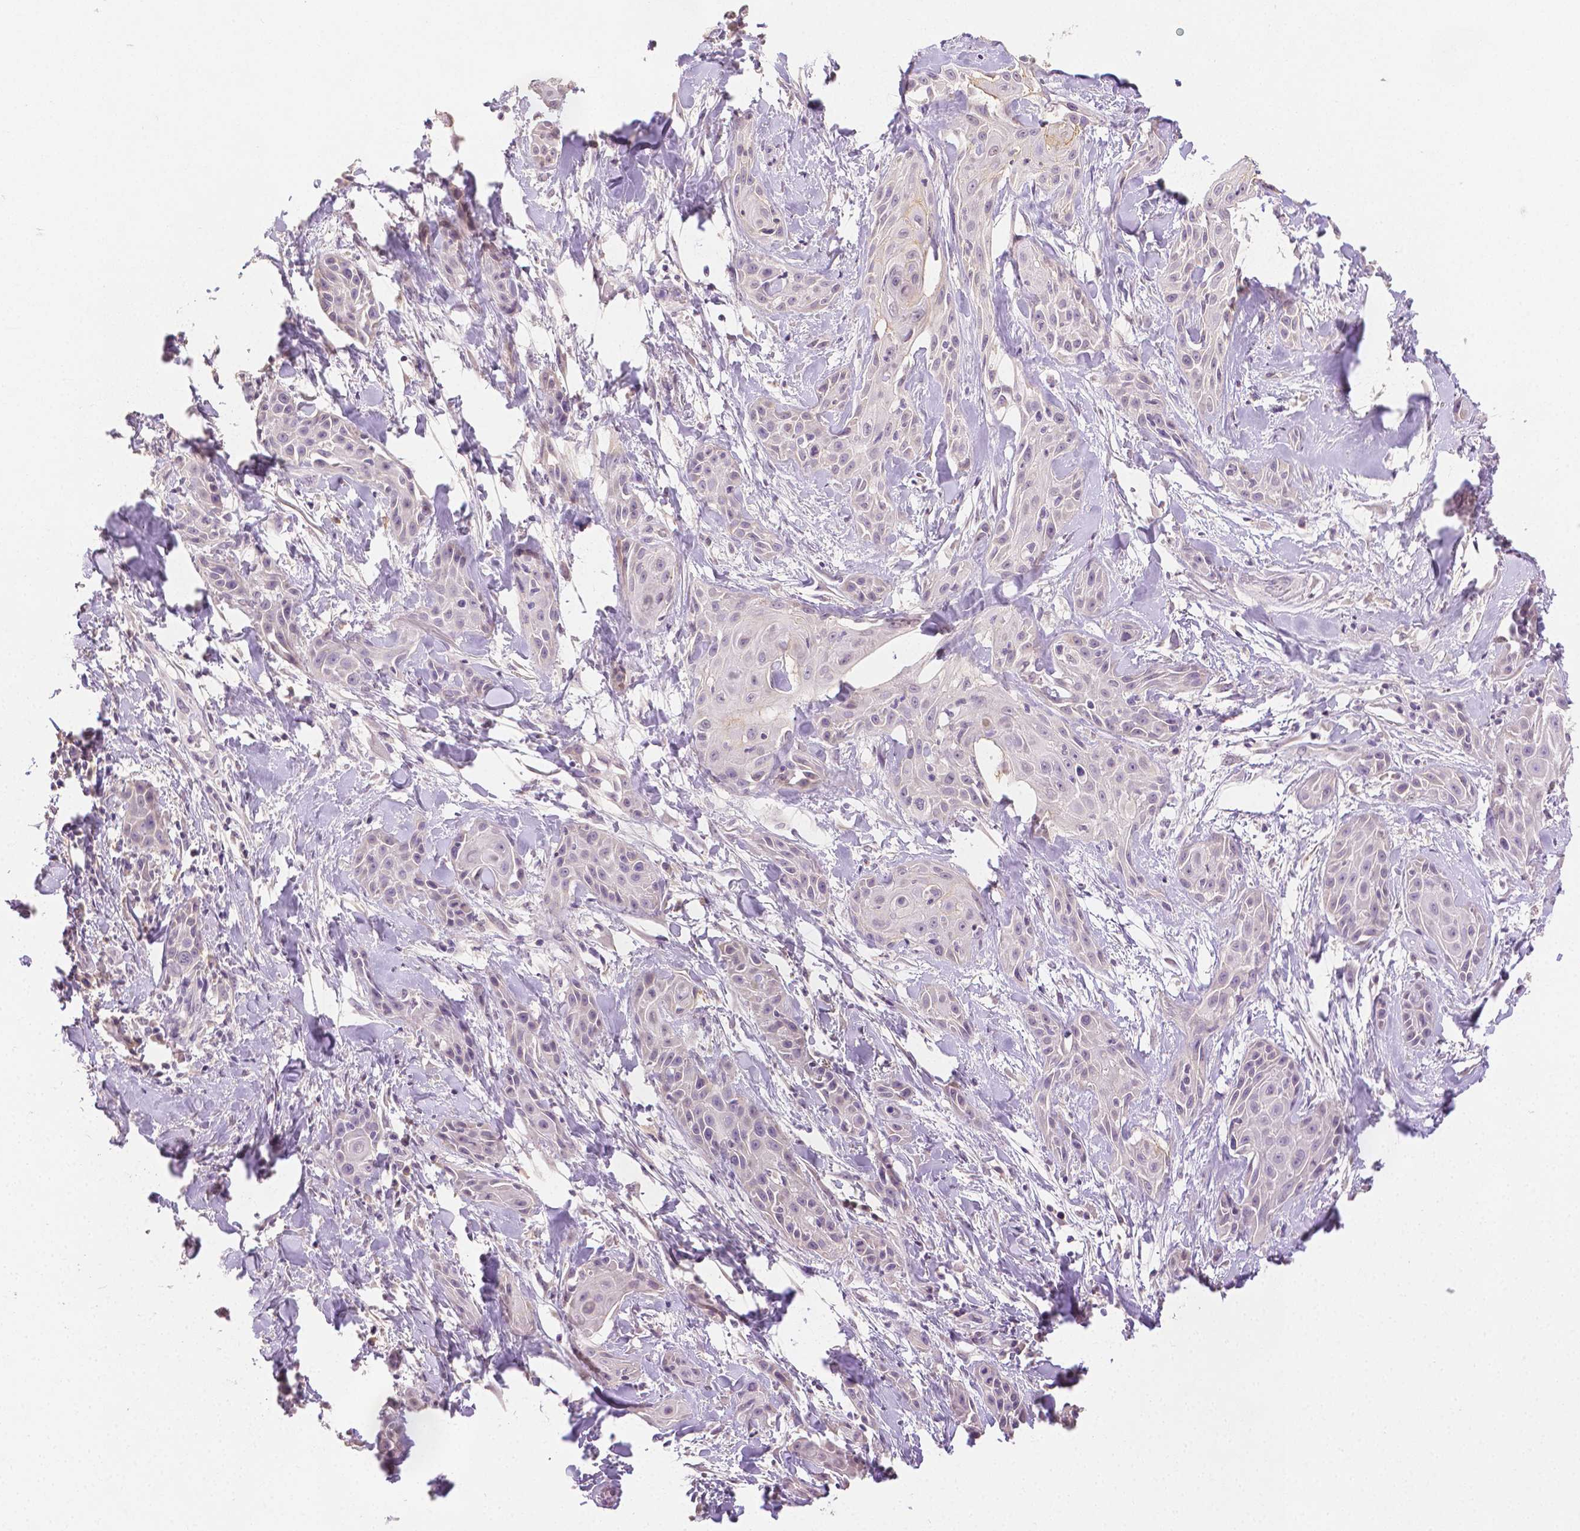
{"staining": {"intensity": "negative", "quantity": "none", "location": "none"}, "tissue": "skin cancer", "cell_type": "Tumor cells", "image_type": "cancer", "snomed": [{"axis": "morphology", "description": "Squamous cell carcinoma, NOS"}, {"axis": "topography", "description": "Skin"}, {"axis": "topography", "description": "Anal"}], "caption": "The histopathology image demonstrates no significant positivity in tumor cells of skin cancer.", "gene": "TGM1", "patient": {"sex": "male", "age": 64}}